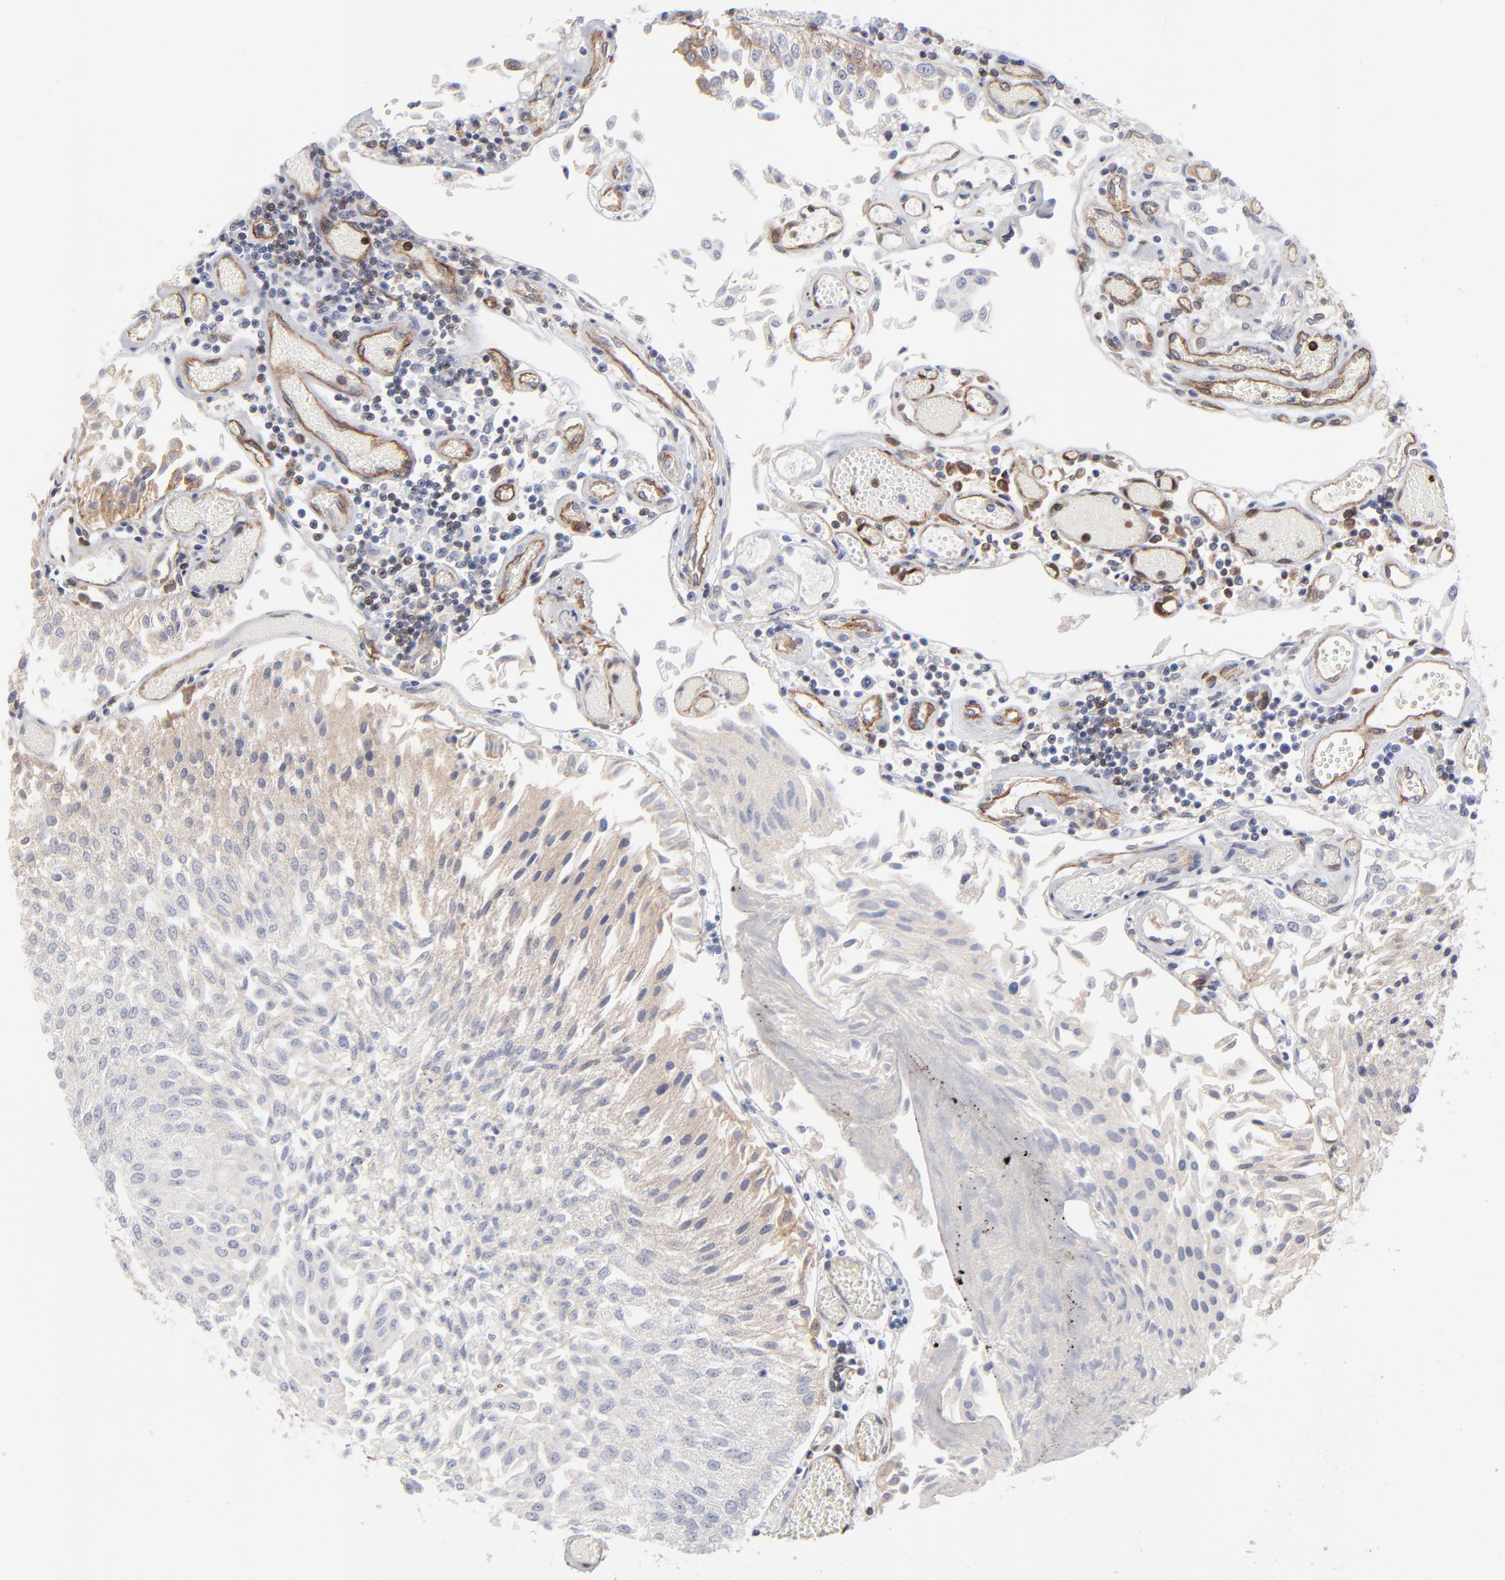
{"staining": {"intensity": "negative", "quantity": "none", "location": "none"}, "tissue": "urothelial cancer", "cell_type": "Tumor cells", "image_type": "cancer", "snomed": [{"axis": "morphology", "description": "Urothelial carcinoma, Low grade"}, {"axis": "topography", "description": "Urinary bladder"}], "caption": "An image of urothelial cancer stained for a protein reveals no brown staining in tumor cells.", "gene": "PXN", "patient": {"sex": "male", "age": 86}}